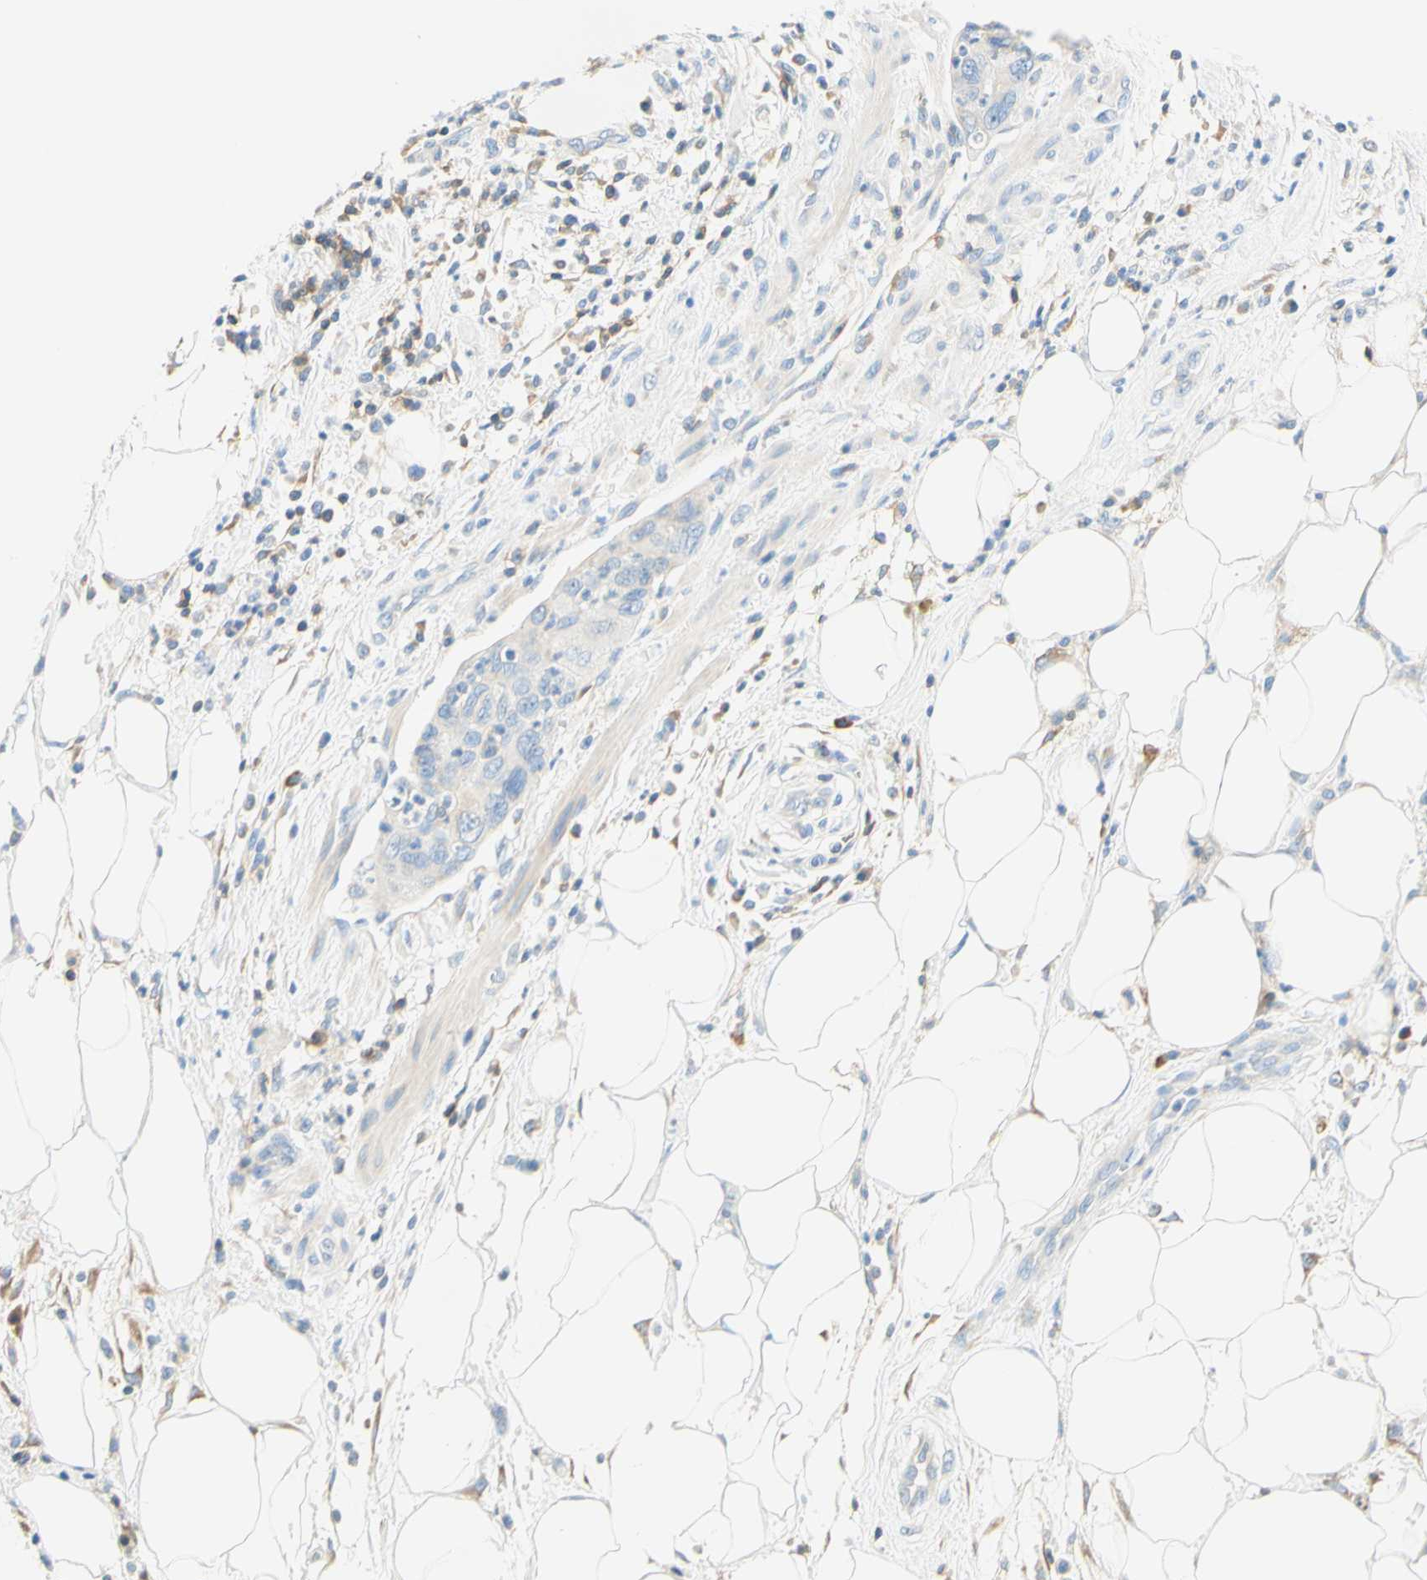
{"staining": {"intensity": "negative", "quantity": "none", "location": "none"}, "tissue": "pancreatic cancer", "cell_type": "Tumor cells", "image_type": "cancer", "snomed": [{"axis": "morphology", "description": "Adenocarcinoma, NOS"}, {"axis": "topography", "description": "Pancreas"}], "caption": "A high-resolution photomicrograph shows immunohistochemistry staining of pancreatic cancer (adenocarcinoma), which displays no significant positivity in tumor cells.", "gene": "LAT", "patient": {"sex": "female", "age": 71}}